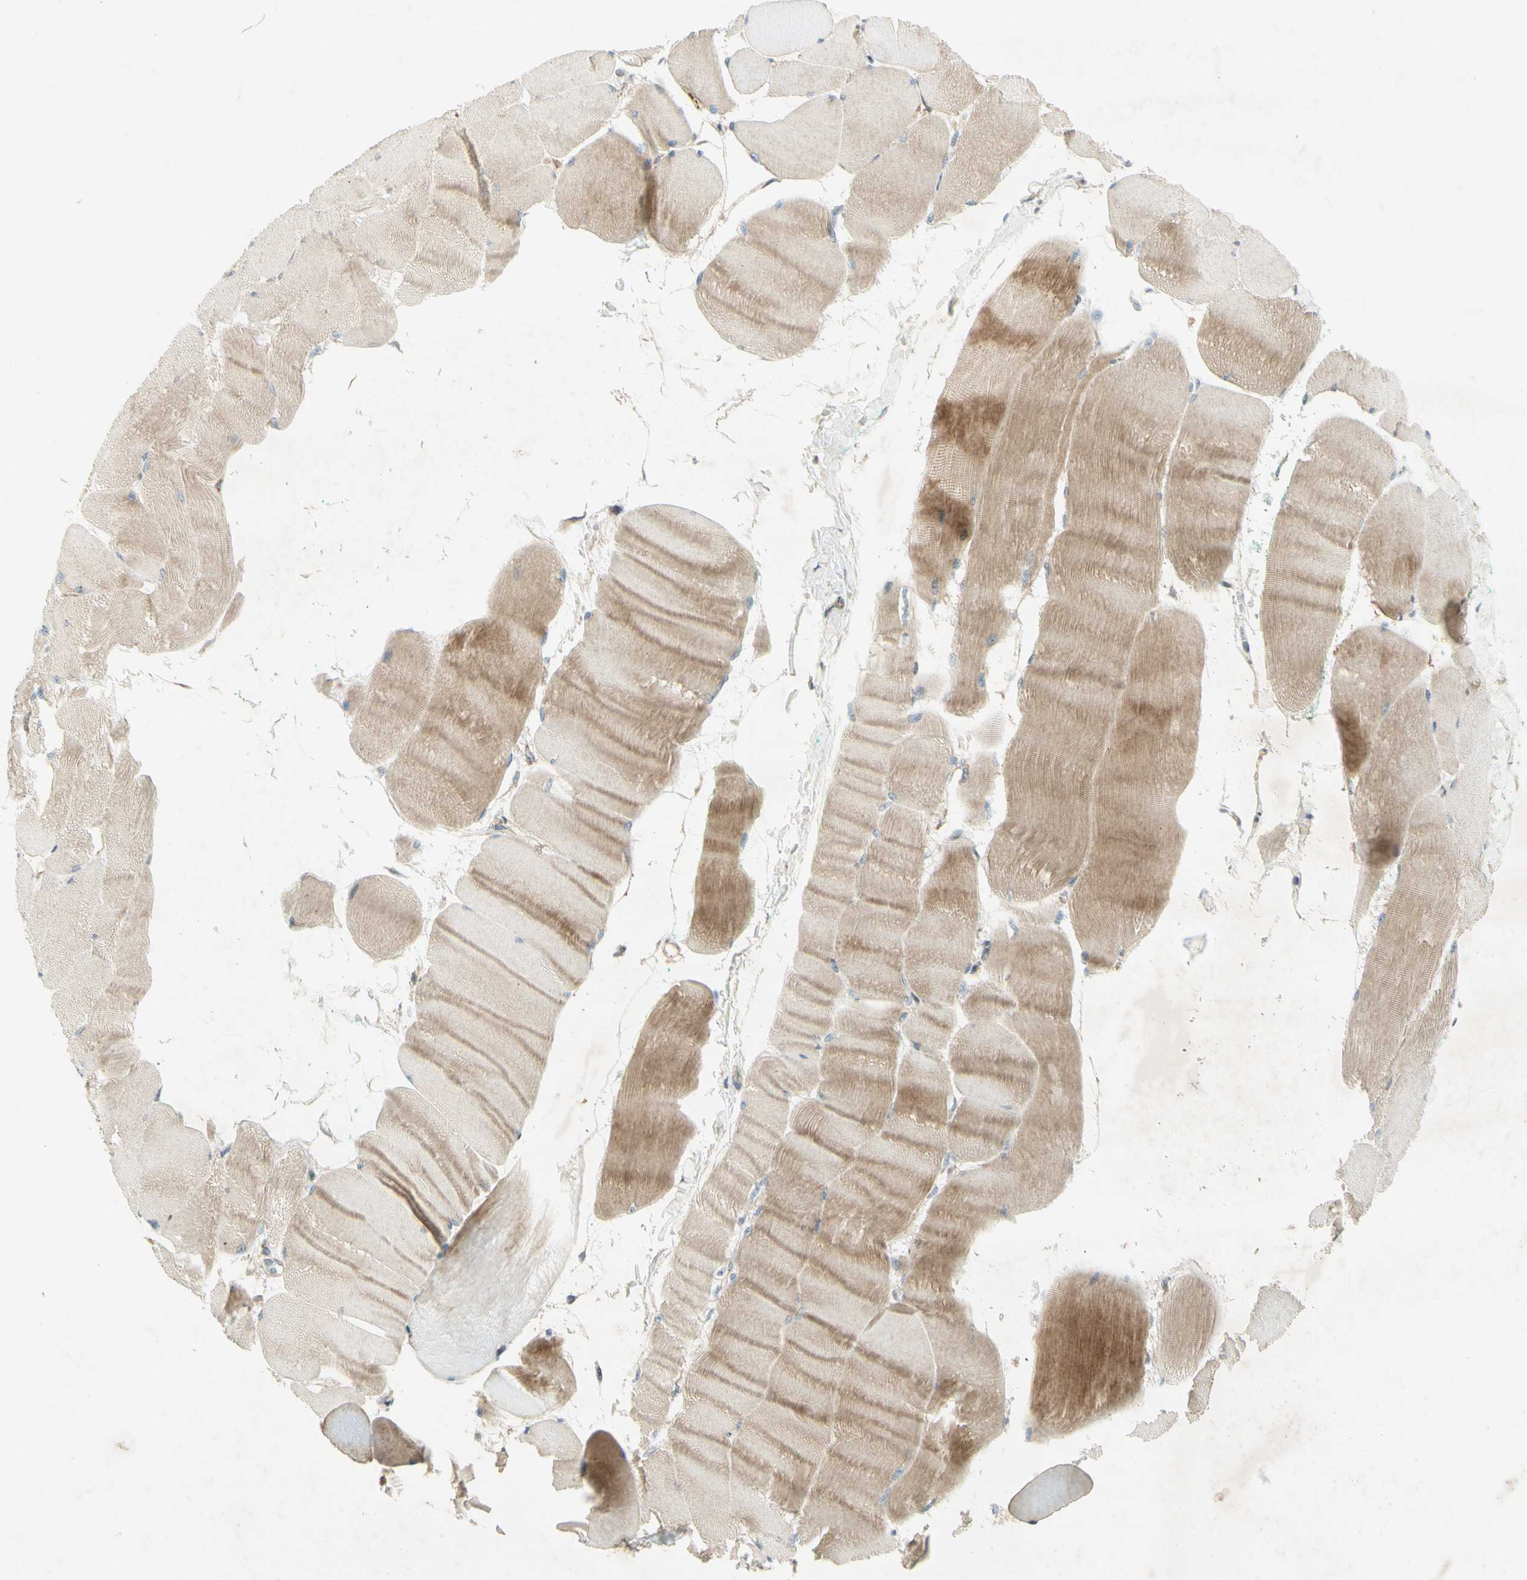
{"staining": {"intensity": "moderate", "quantity": "25%-75%", "location": "cytoplasmic/membranous"}, "tissue": "skeletal muscle", "cell_type": "Myocytes", "image_type": "normal", "snomed": [{"axis": "morphology", "description": "Normal tissue, NOS"}, {"axis": "morphology", "description": "Squamous cell carcinoma, NOS"}, {"axis": "topography", "description": "Skeletal muscle"}], "caption": "DAB immunohistochemical staining of benign human skeletal muscle displays moderate cytoplasmic/membranous protein expression in approximately 25%-75% of myocytes.", "gene": "ETF1", "patient": {"sex": "male", "age": 51}}